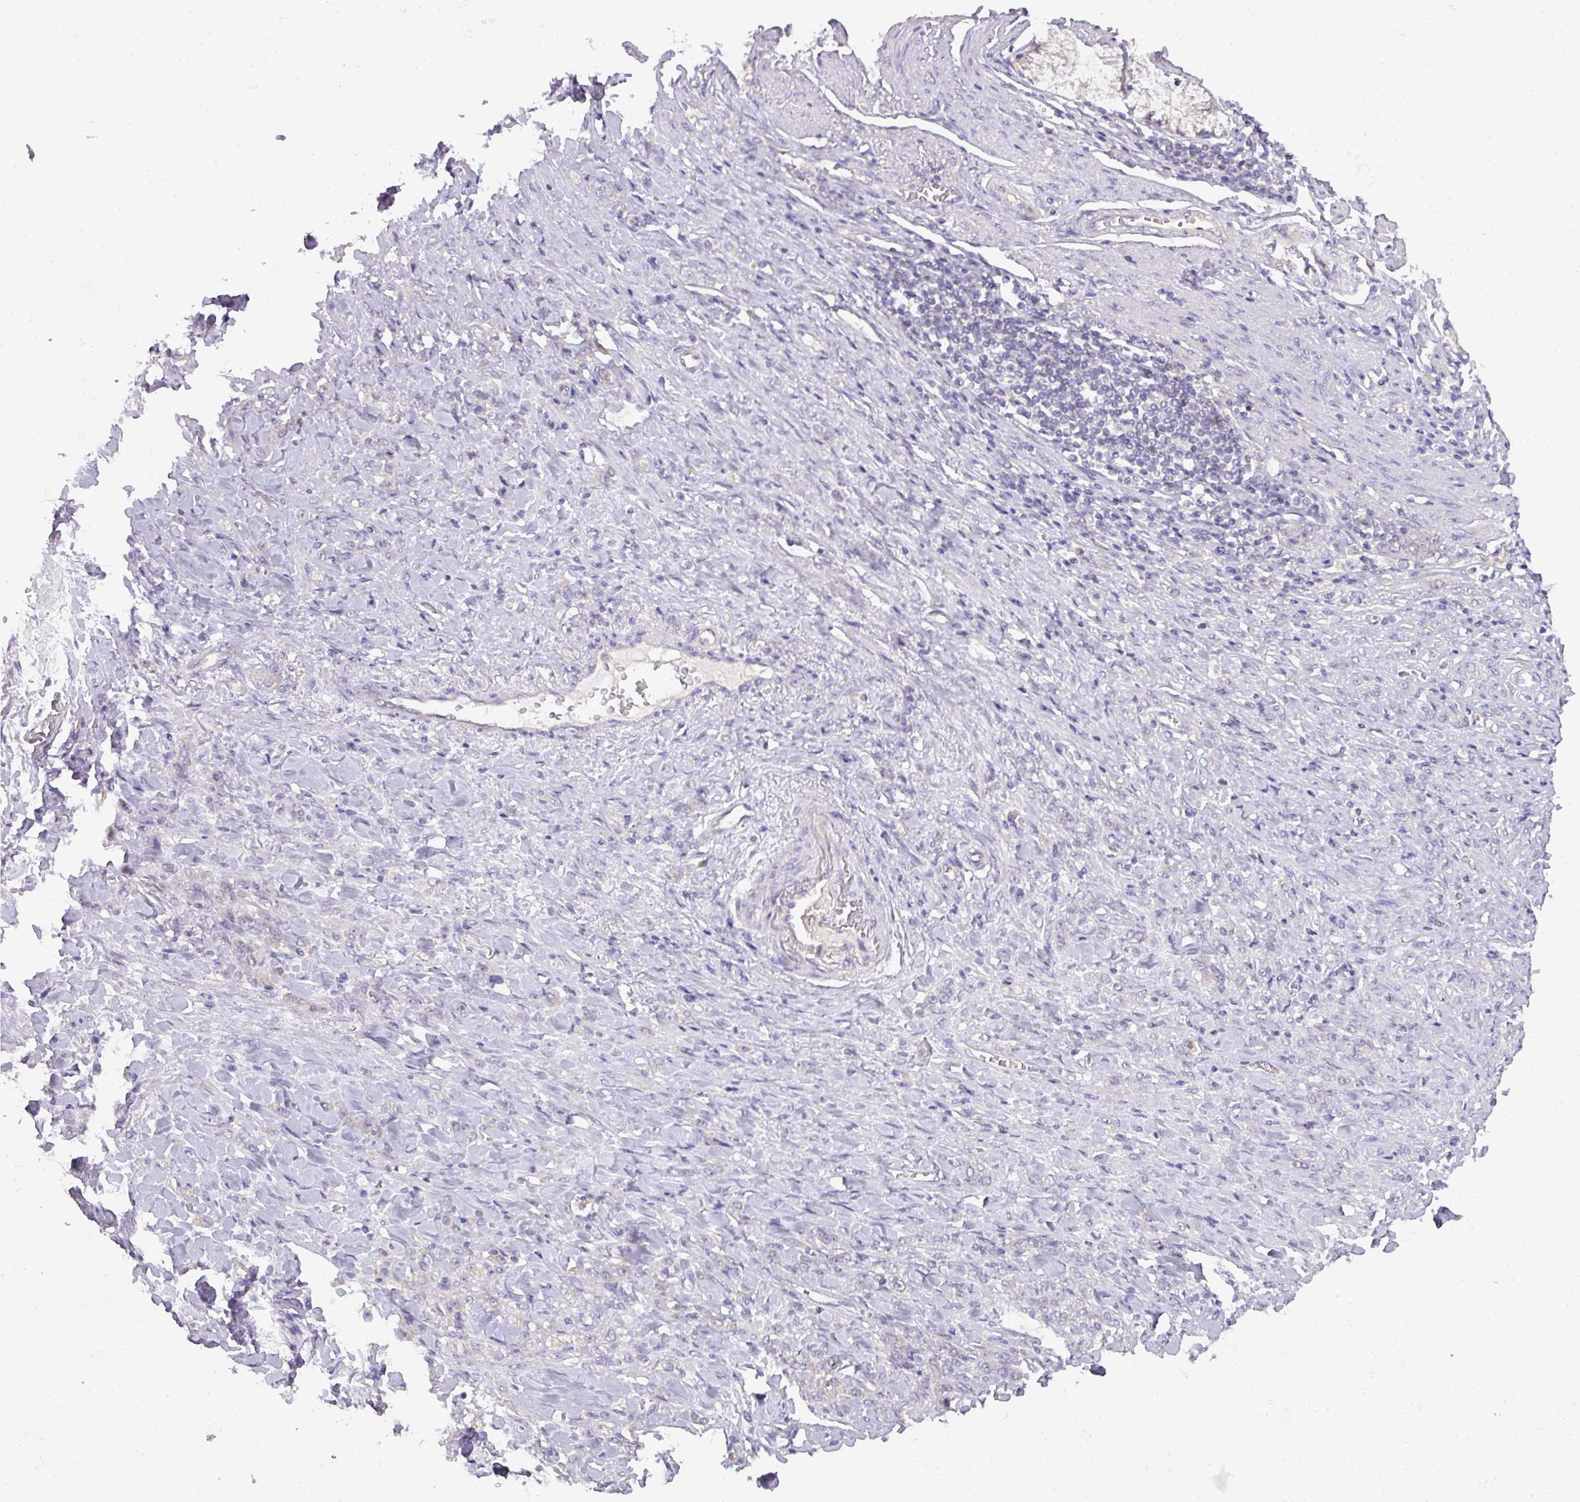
{"staining": {"intensity": "negative", "quantity": "none", "location": "none"}, "tissue": "stomach cancer", "cell_type": "Tumor cells", "image_type": "cancer", "snomed": [{"axis": "morphology", "description": "Normal tissue, NOS"}, {"axis": "morphology", "description": "Adenocarcinoma, NOS"}, {"axis": "topography", "description": "Stomach"}], "caption": "A histopathology image of human adenocarcinoma (stomach) is negative for staining in tumor cells. (Stains: DAB immunohistochemistry (IHC) with hematoxylin counter stain, Microscopy: brightfield microscopy at high magnification).", "gene": "ZNF394", "patient": {"sex": "male", "age": 82}}